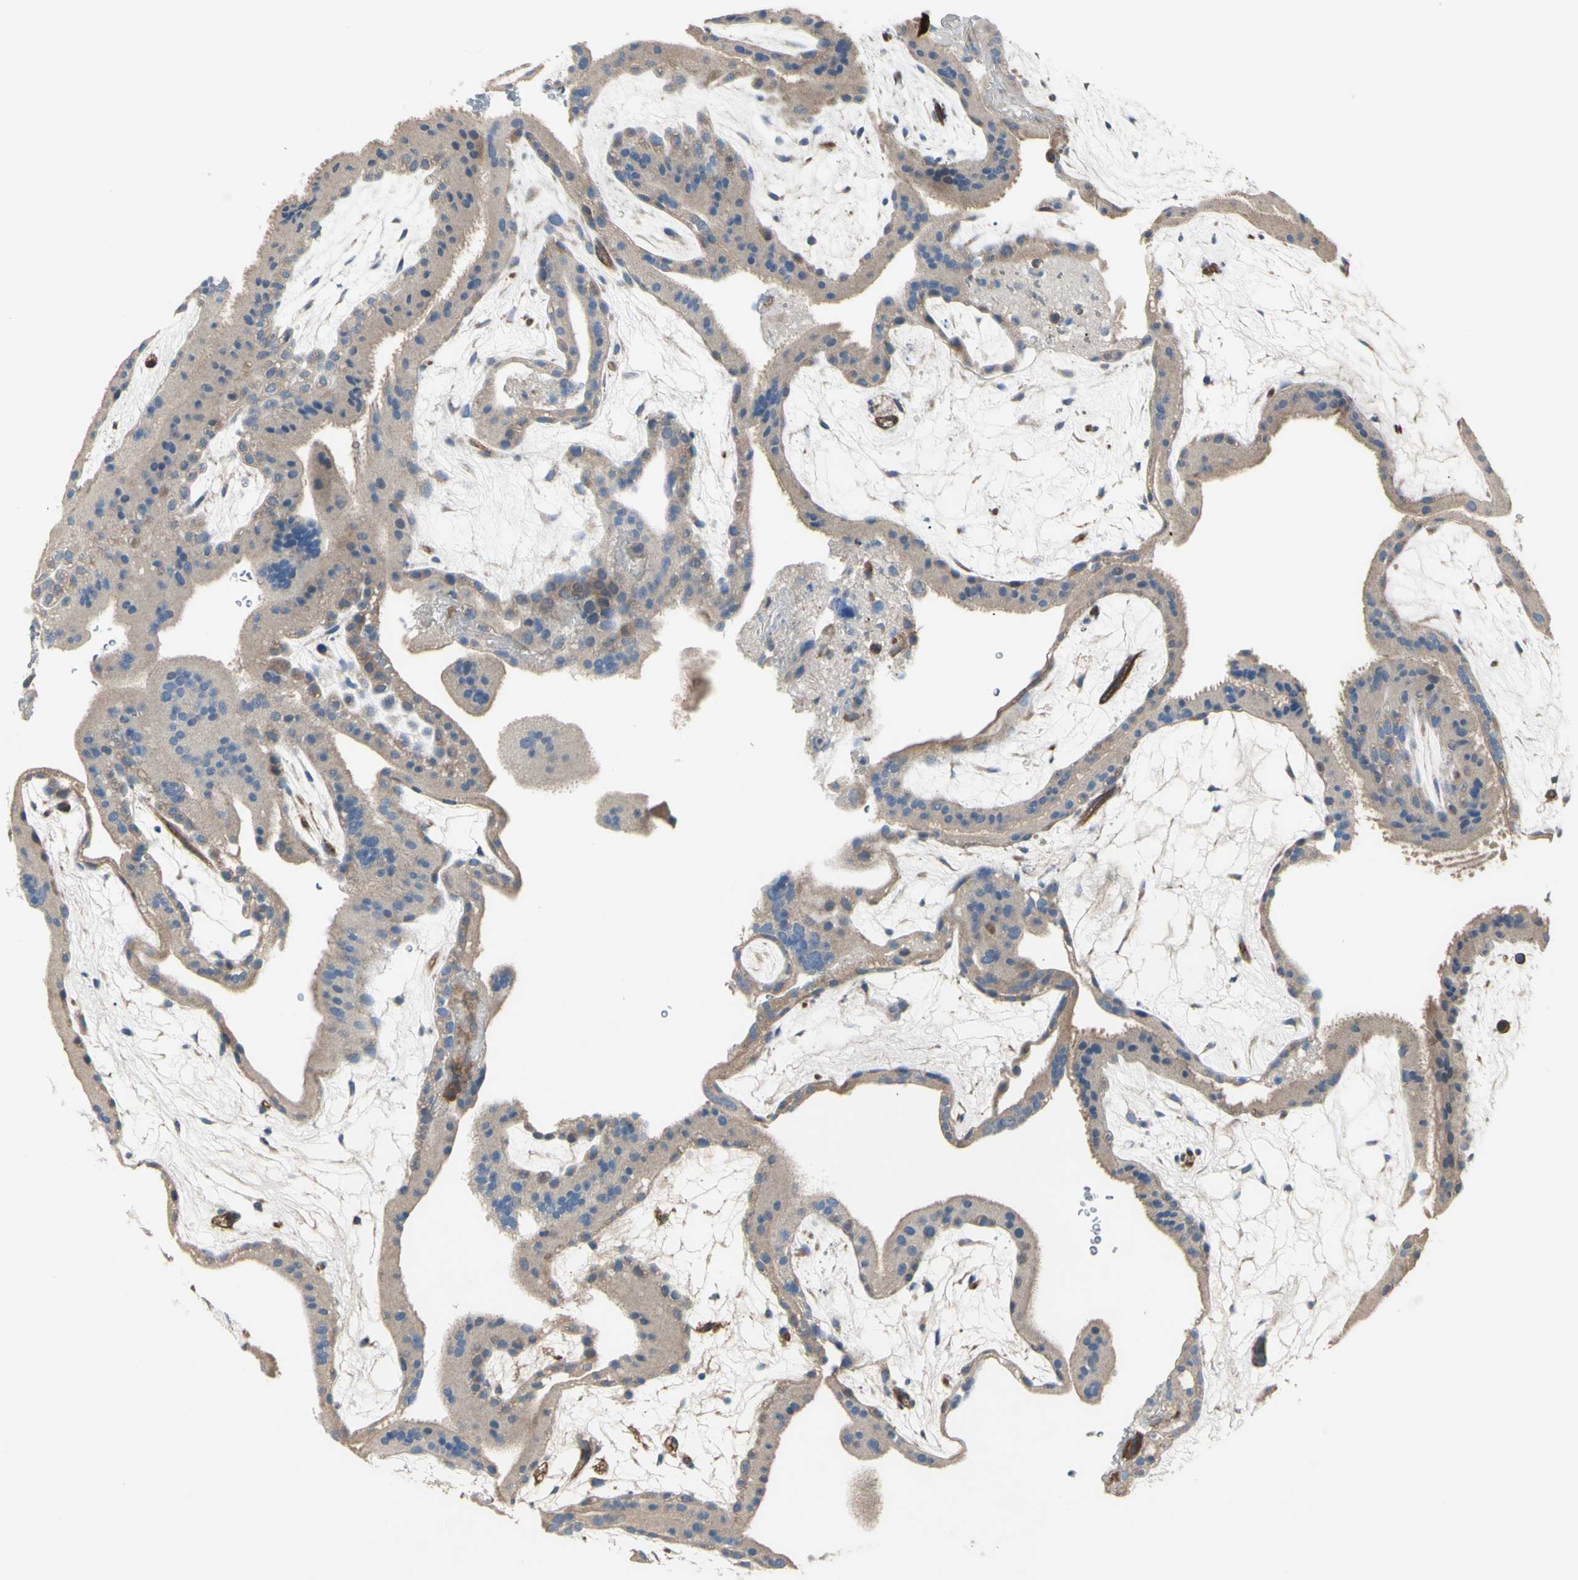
{"staining": {"intensity": "moderate", "quantity": ">75%", "location": "cytoplasmic/membranous"}, "tissue": "placenta", "cell_type": "Decidual cells", "image_type": "normal", "snomed": [{"axis": "morphology", "description": "Normal tissue, NOS"}, {"axis": "topography", "description": "Placenta"}], "caption": "There is medium levels of moderate cytoplasmic/membranous staining in decidual cells of benign placenta, as demonstrated by immunohistochemical staining (brown color).", "gene": "IGSF9B", "patient": {"sex": "female", "age": 19}}